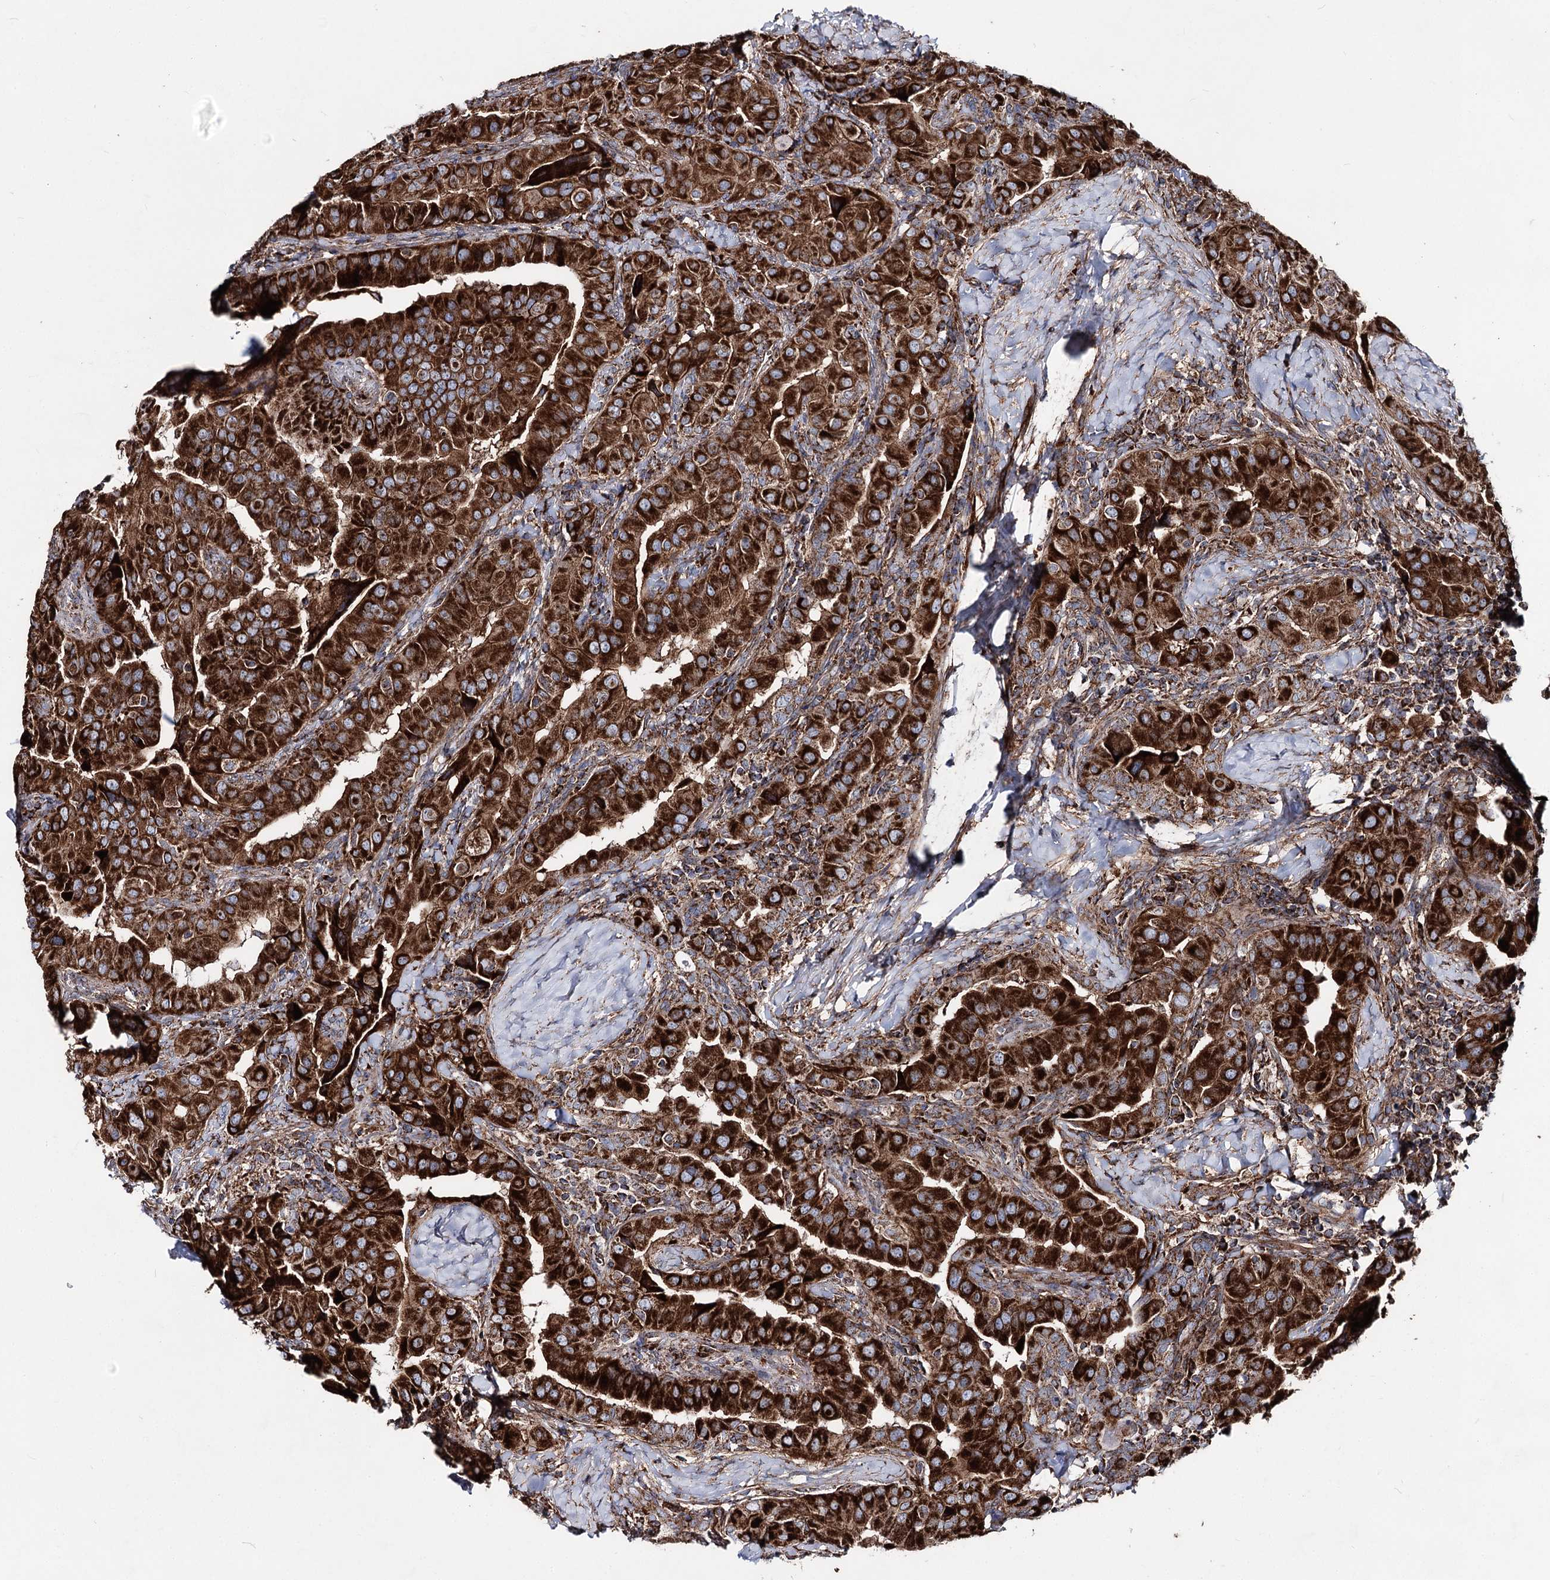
{"staining": {"intensity": "strong", "quantity": ">75%", "location": "cytoplasmic/membranous"}, "tissue": "thyroid cancer", "cell_type": "Tumor cells", "image_type": "cancer", "snomed": [{"axis": "morphology", "description": "Papillary adenocarcinoma, NOS"}, {"axis": "topography", "description": "Thyroid gland"}], "caption": "Immunohistochemistry staining of papillary adenocarcinoma (thyroid), which shows high levels of strong cytoplasmic/membranous positivity in approximately >75% of tumor cells indicating strong cytoplasmic/membranous protein expression. The staining was performed using DAB (brown) for protein detection and nuclei were counterstained in hematoxylin (blue).", "gene": "MSANTD2", "patient": {"sex": "male", "age": 33}}